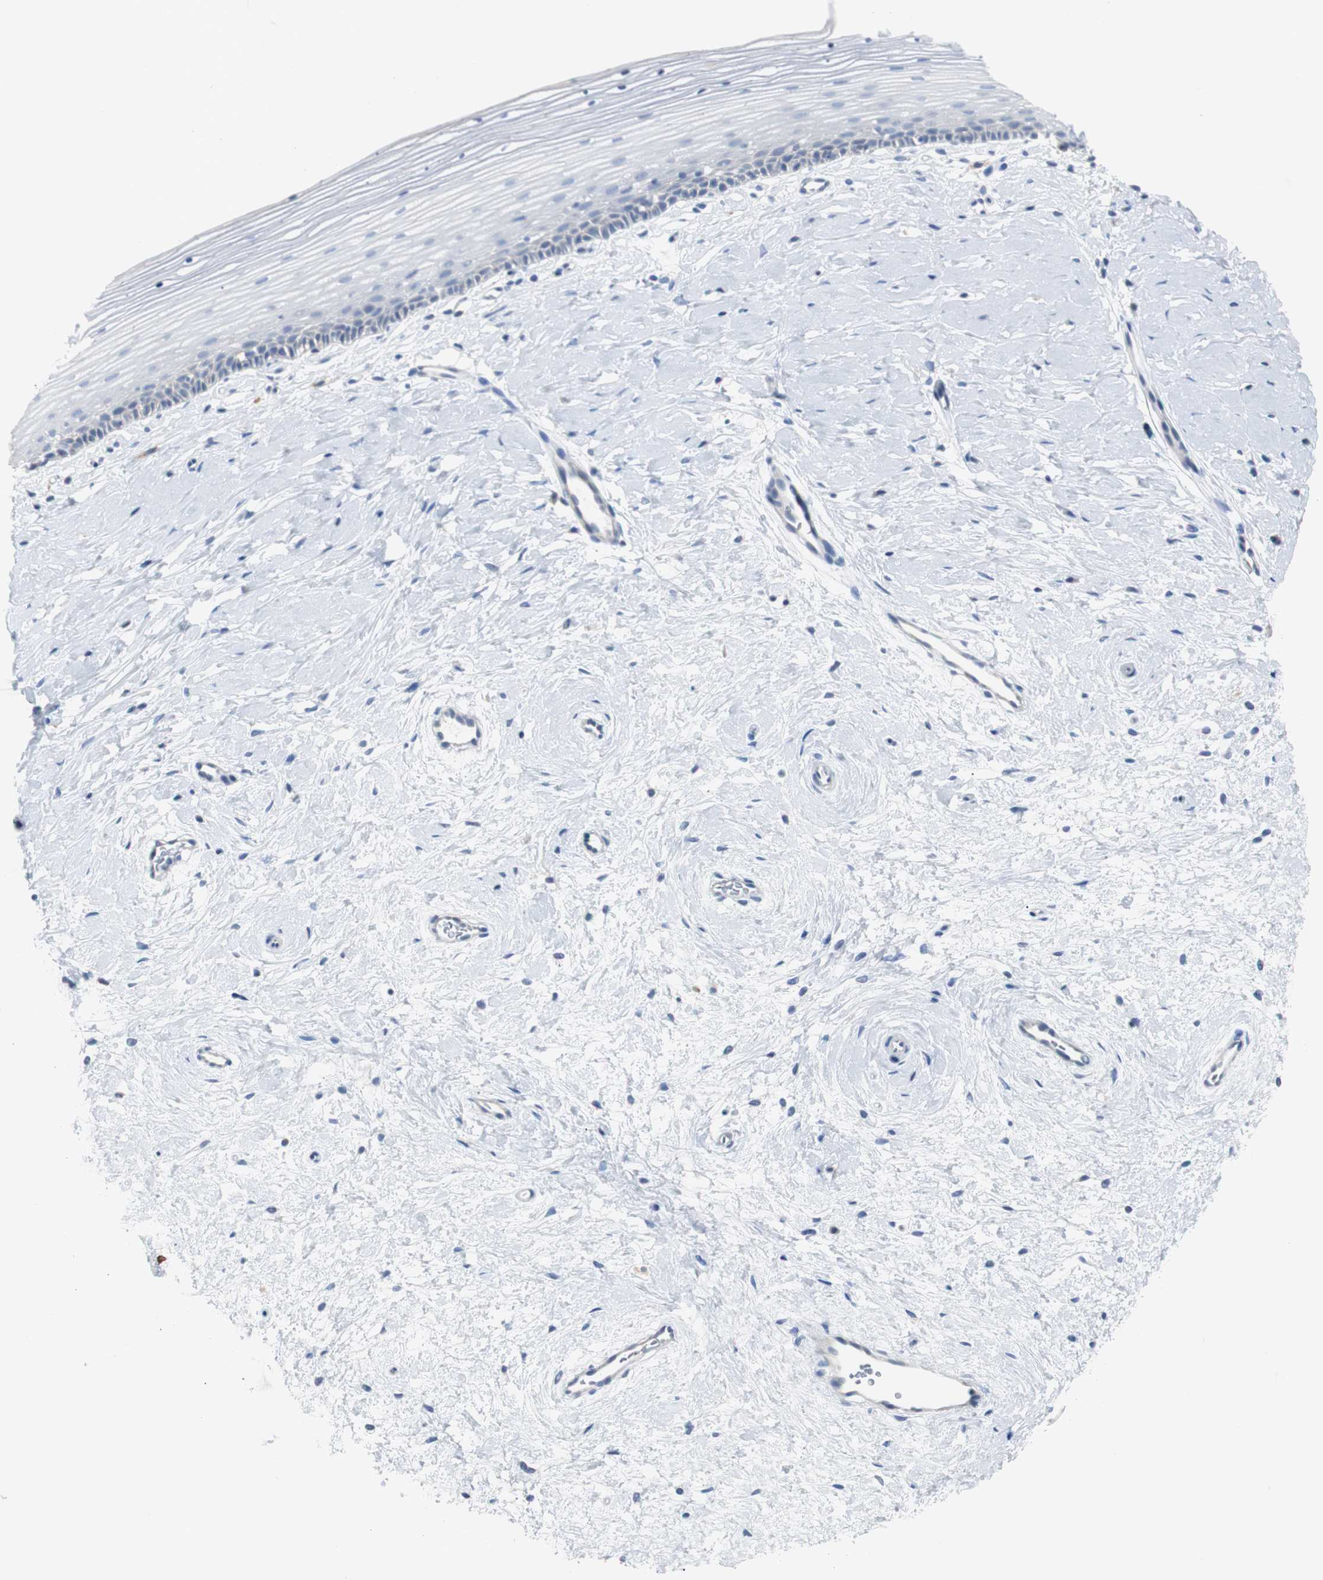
{"staining": {"intensity": "weak", "quantity": "25%-75%", "location": "cytoplasmic/membranous"}, "tissue": "cervix", "cell_type": "Glandular cells", "image_type": "normal", "snomed": [{"axis": "morphology", "description": "Normal tissue, NOS"}, {"axis": "topography", "description": "Cervix"}], "caption": "Cervix stained with immunohistochemistry shows weak cytoplasmic/membranous staining in approximately 25%-75% of glandular cells. (DAB IHC with brightfield microscopy, high magnification).", "gene": "RASA1", "patient": {"sex": "female", "age": 39}}